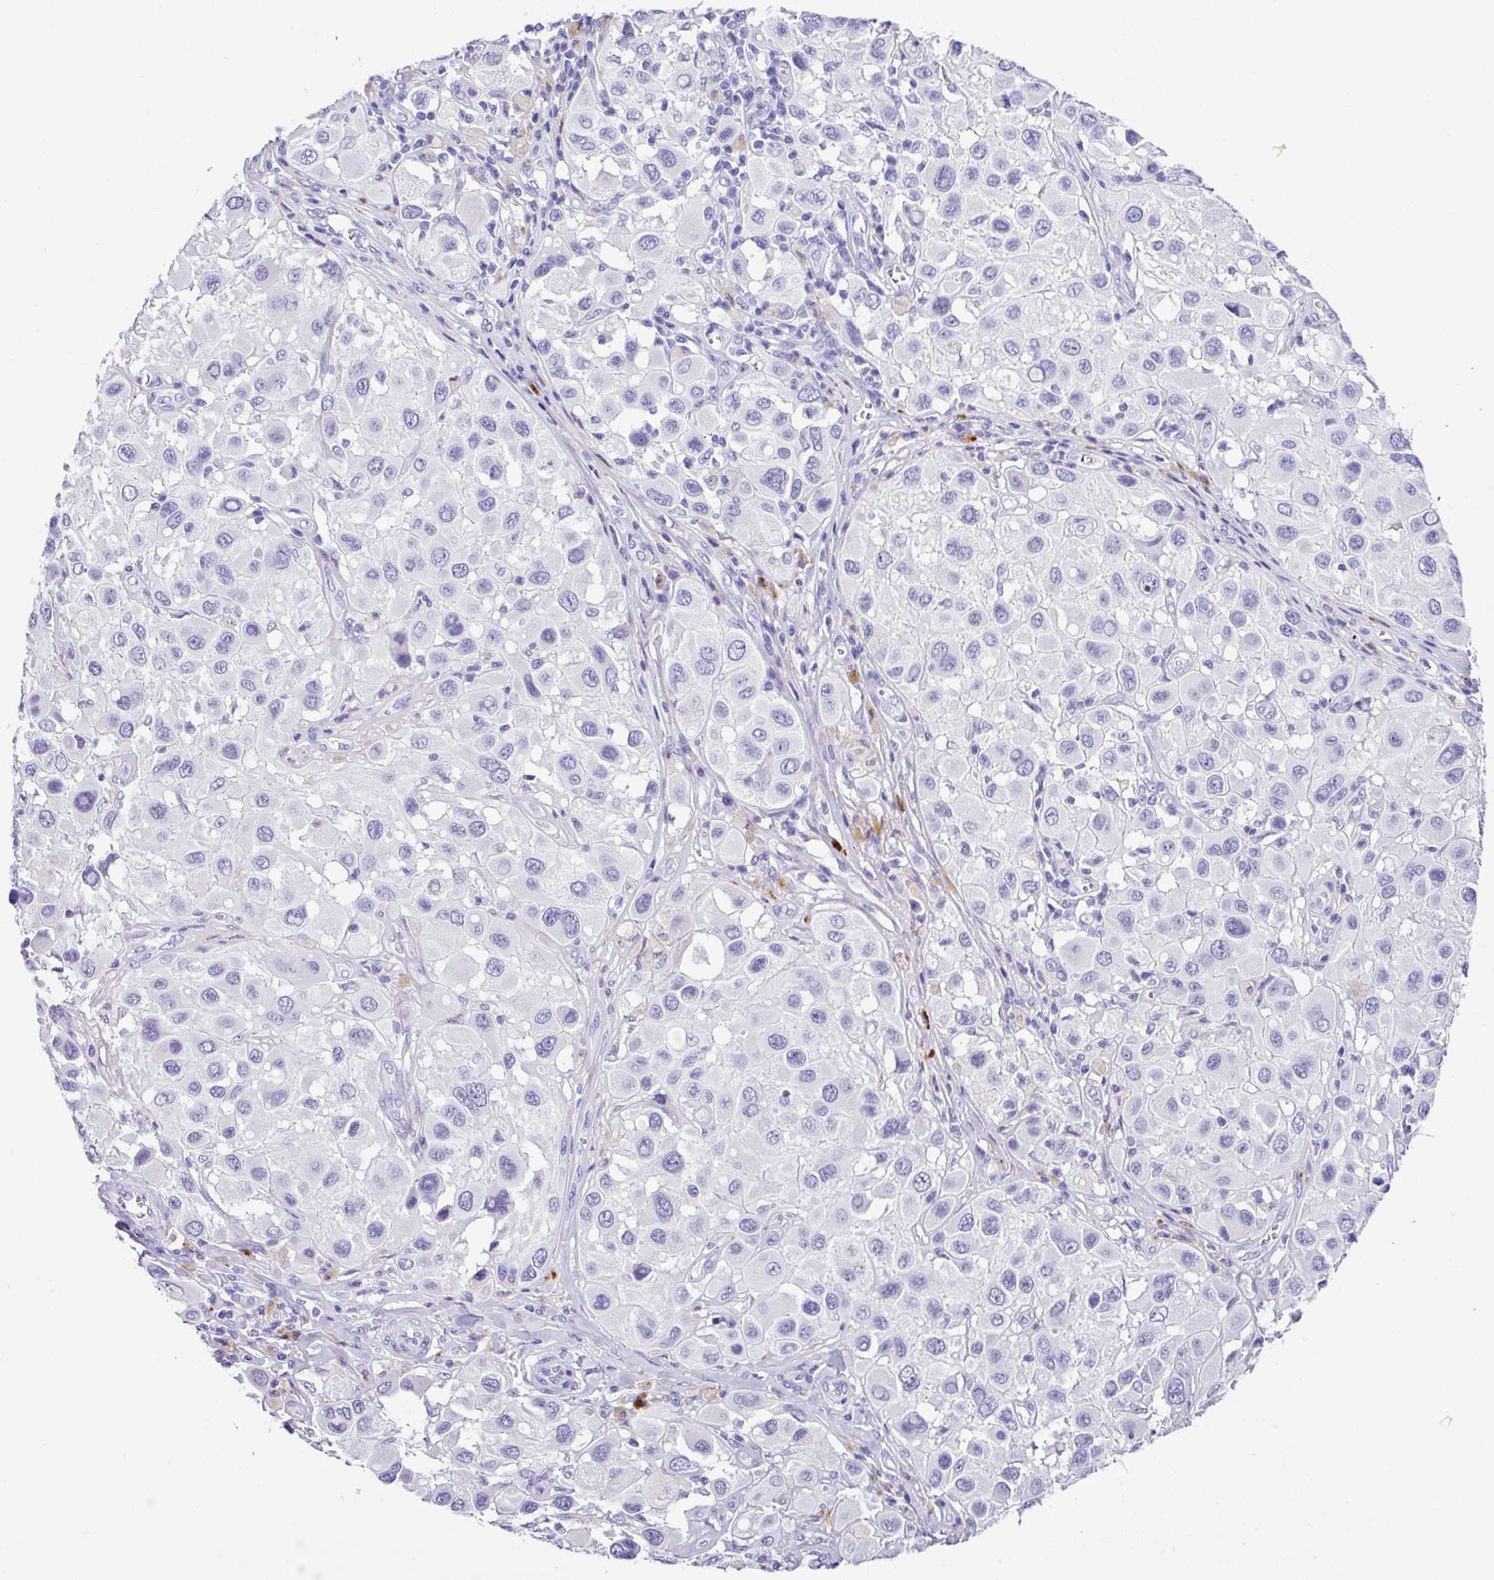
{"staining": {"intensity": "negative", "quantity": "none", "location": "none"}, "tissue": "melanoma", "cell_type": "Tumor cells", "image_type": "cancer", "snomed": [{"axis": "morphology", "description": "Malignant melanoma, Metastatic site"}, {"axis": "topography", "description": "Skin"}], "caption": "Tumor cells show no significant protein positivity in malignant melanoma (metastatic site).", "gene": "ZG16", "patient": {"sex": "male", "age": 41}}